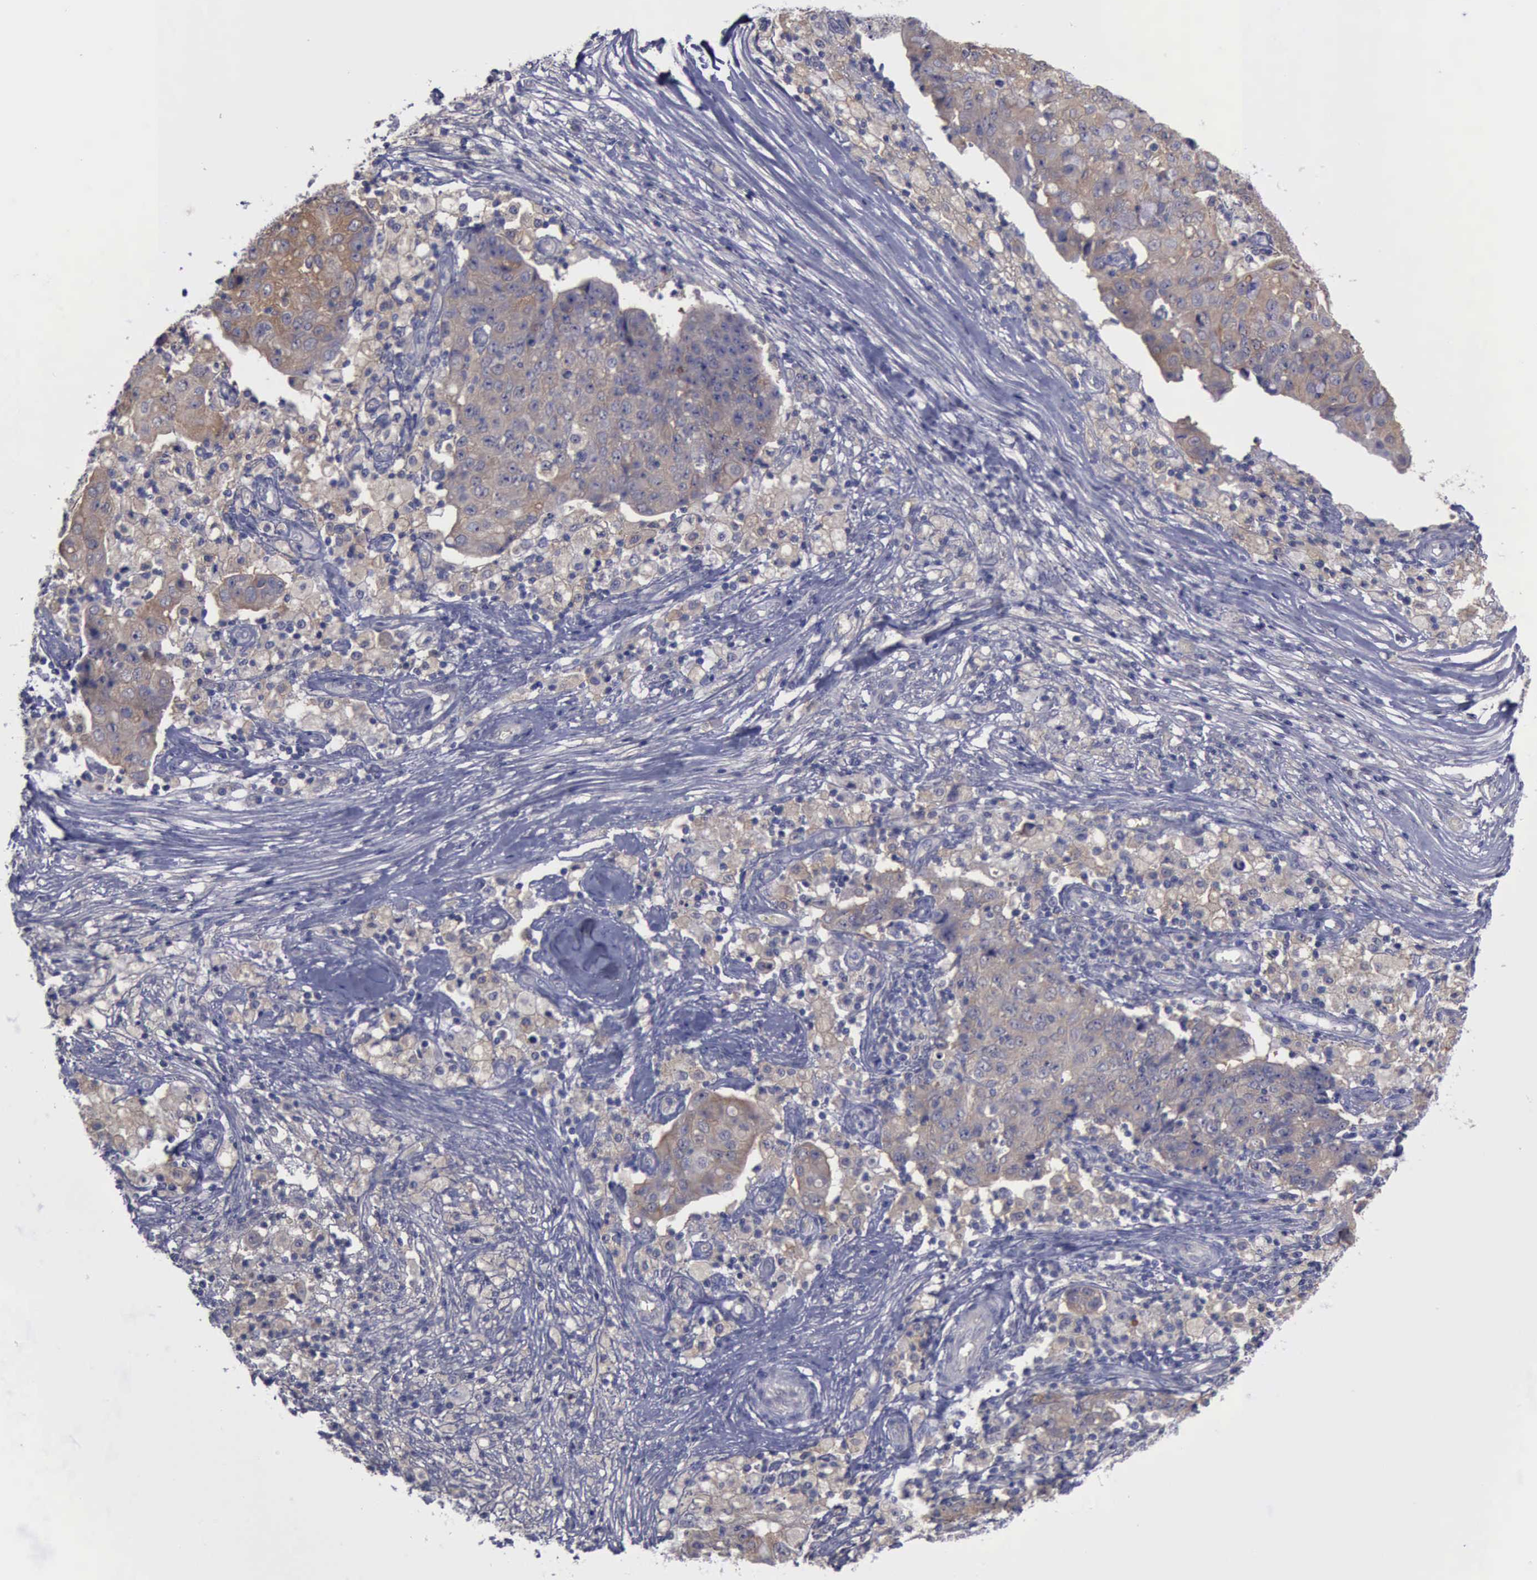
{"staining": {"intensity": "weak", "quantity": ">75%", "location": "cytoplasmic/membranous"}, "tissue": "ovarian cancer", "cell_type": "Tumor cells", "image_type": "cancer", "snomed": [{"axis": "morphology", "description": "Carcinoma, endometroid"}, {"axis": "topography", "description": "Ovary"}], "caption": "Ovarian cancer tissue shows weak cytoplasmic/membranous expression in about >75% of tumor cells, visualized by immunohistochemistry.", "gene": "PHKA1", "patient": {"sex": "female", "age": 42}}